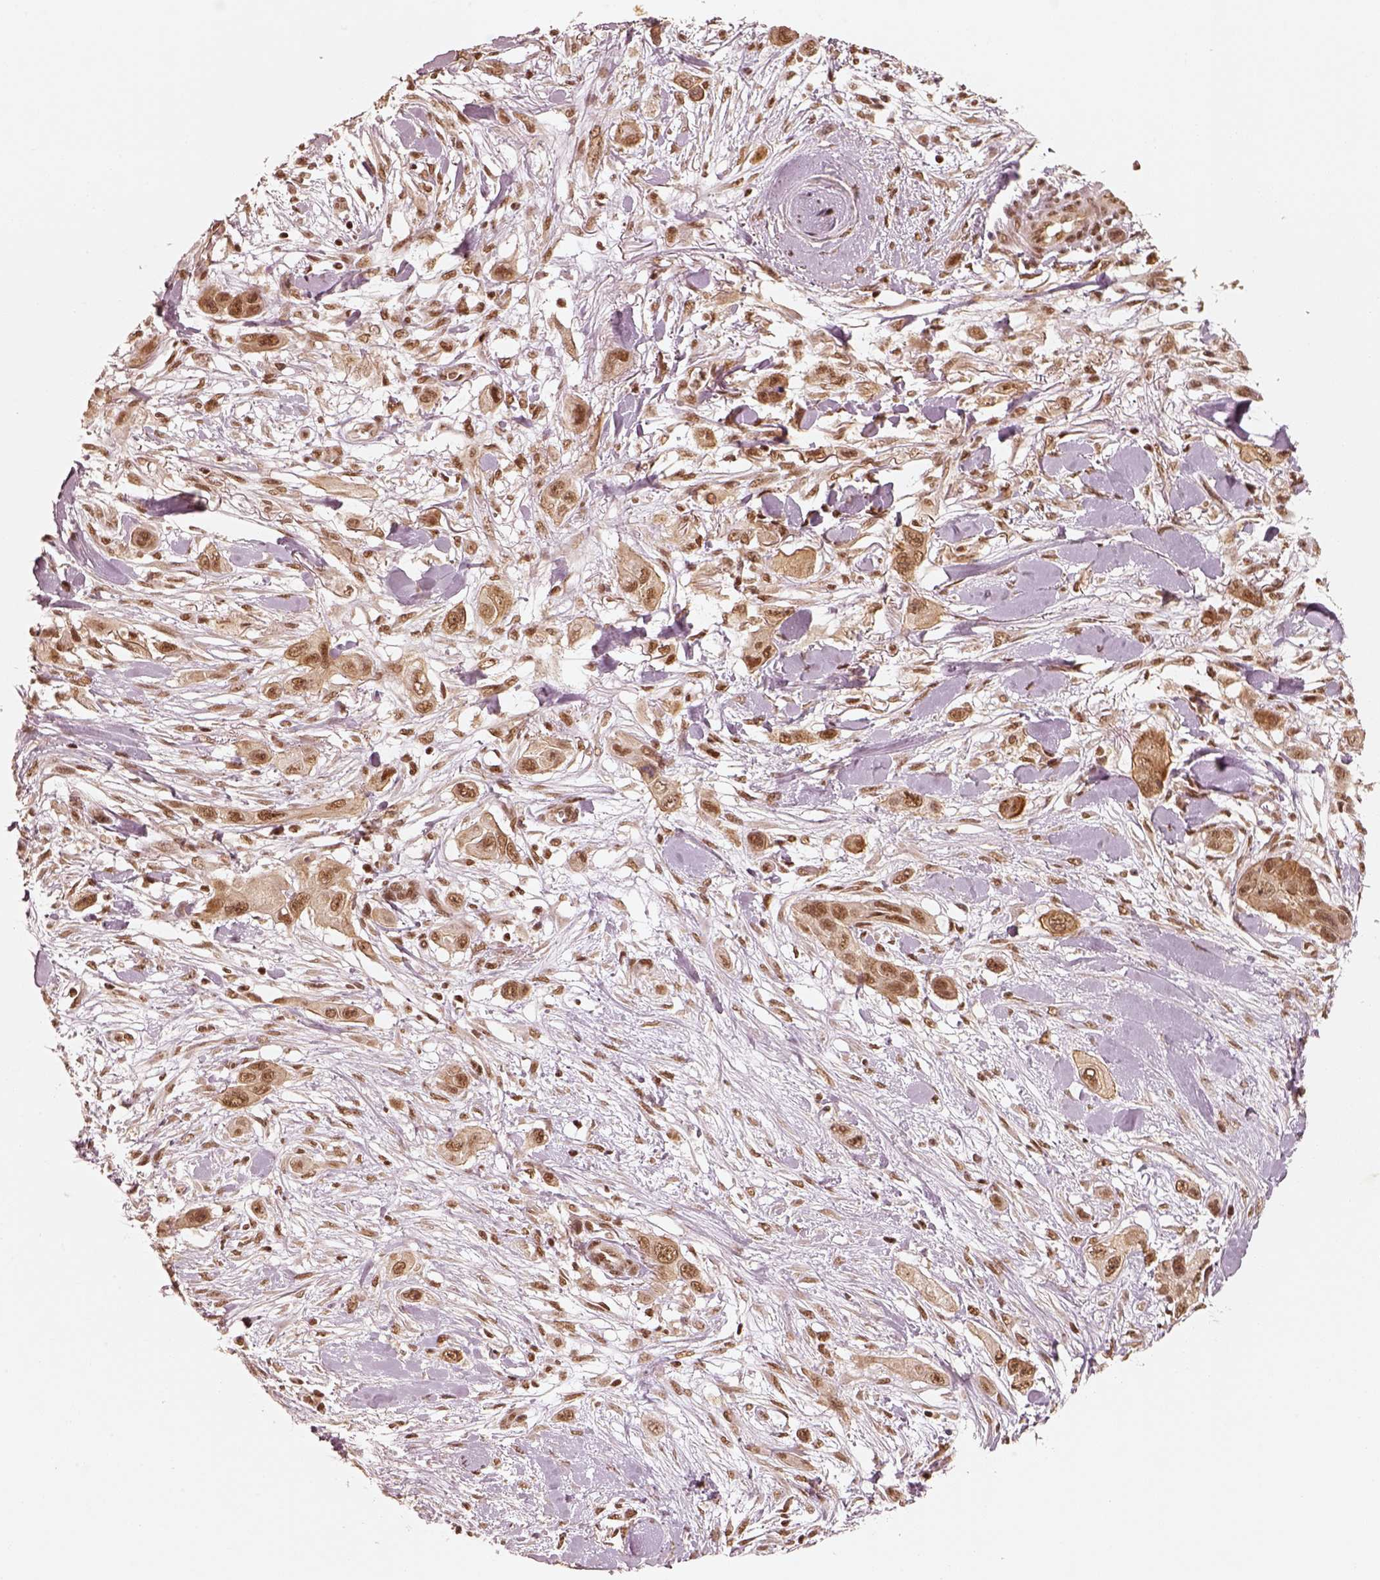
{"staining": {"intensity": "moderate", "quantity": ">75%", "location": "nuclear"}, "tissue": "skin cancer", "cell_type": "Tumor cells", "image_type": "cancer", "snomed": [{"axis": "morphology", "description": "Squamous cell carcinoma, NOS"}, {"axis": "topography", "description": "Skin"}], "caption": "IHC (DAB) staining of human skin squamous cell carcinoma shows moderate nuclear protein expression in approximately >75% of tumor cells.", "gene": "GMEB2", "patient": {"sex": "male", "age": 79}}